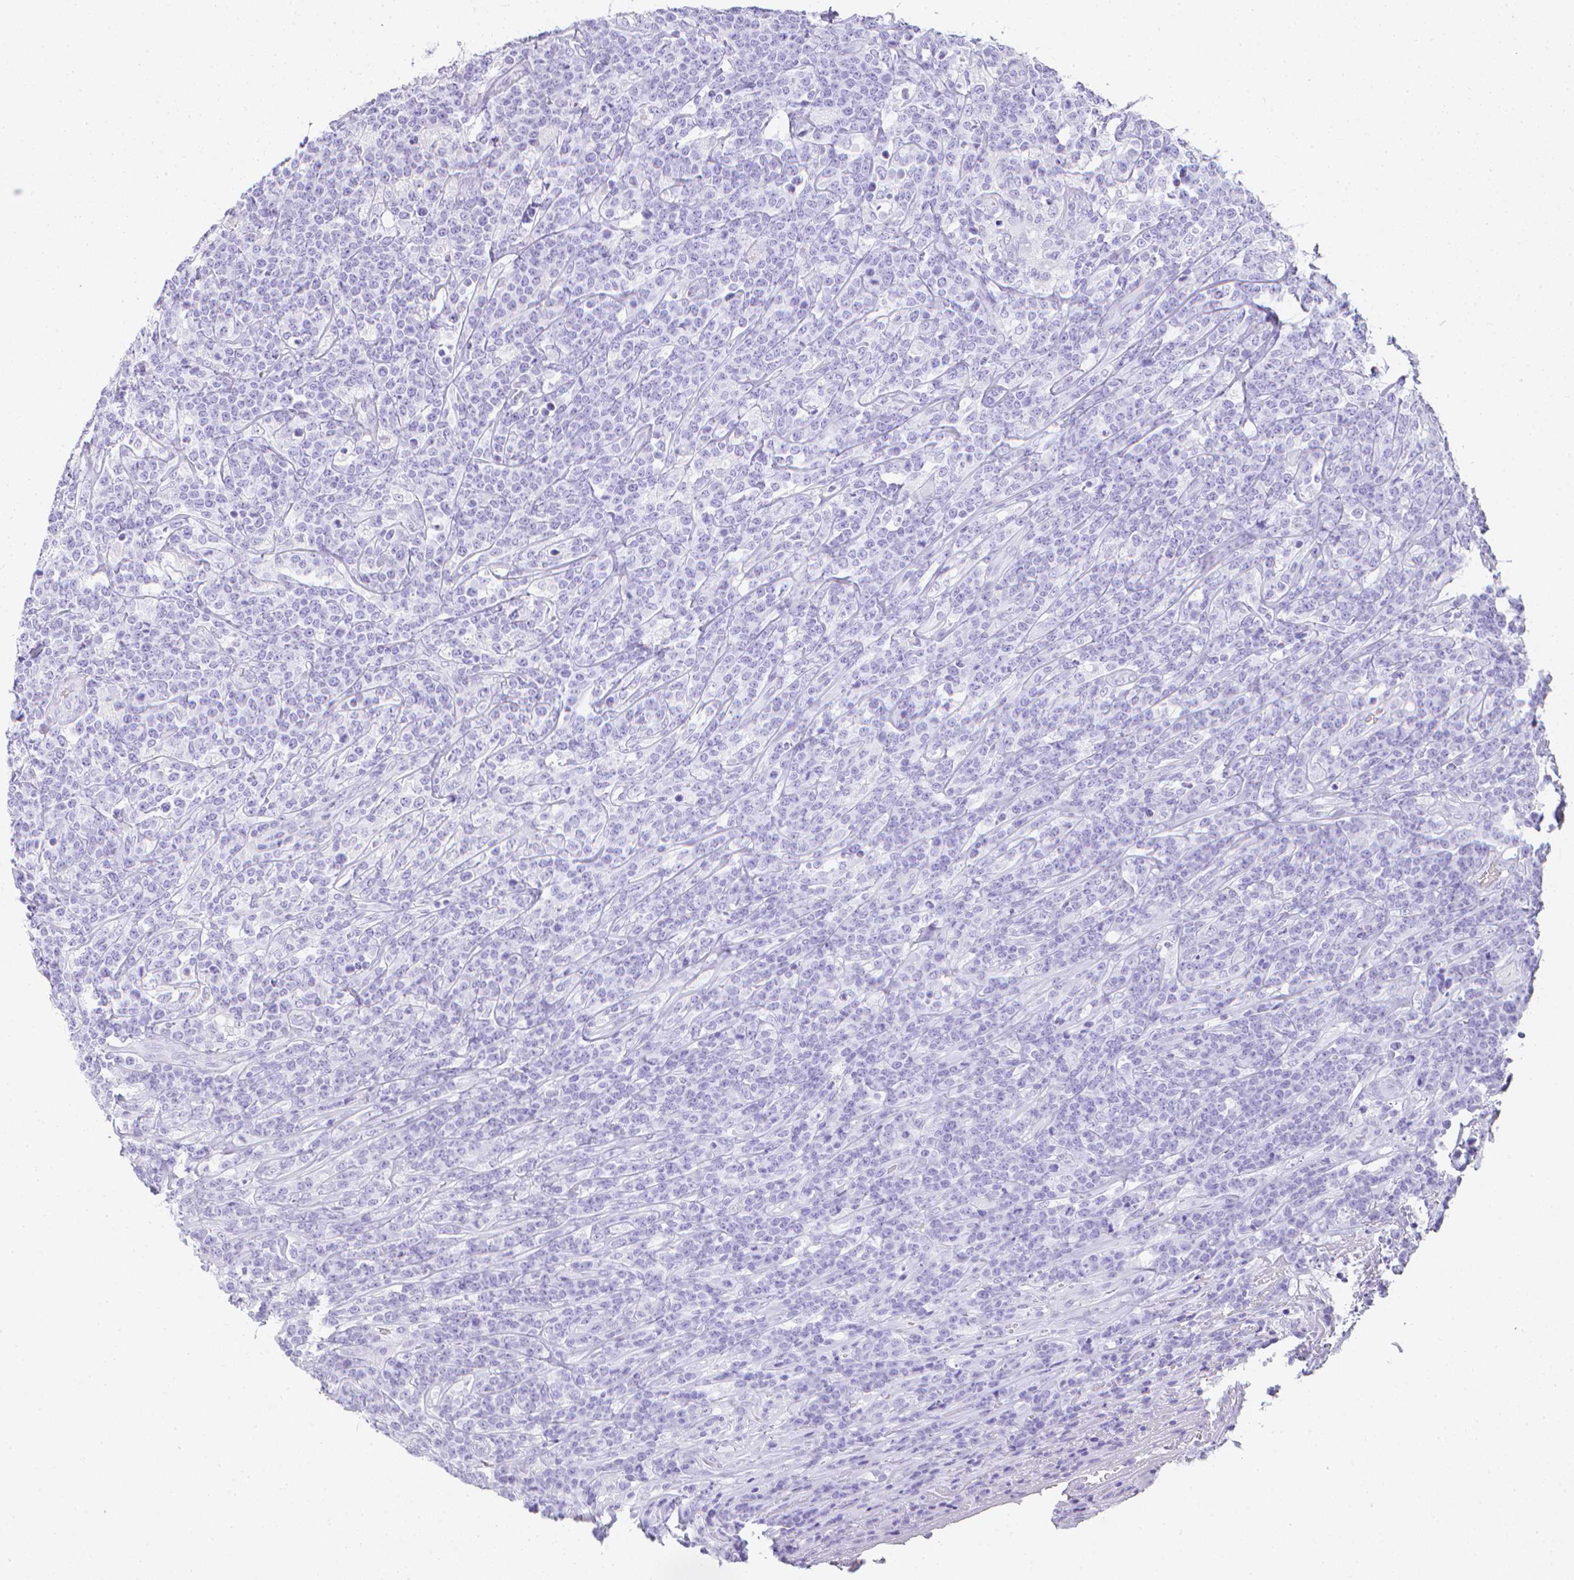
{"staining": {"intensity": "negative", "quantity": "none", "location": "none"}, "tissue": "lymphoma", "cell_type": "Tumor cells", "image_type": "cancer", "snomed": [{"axis": "morphology", "description": "Malignant lymphoma, non-Hodgkin's type, High grade"}, {"axis": "topography", "description": "Small intestine"}], "caption": "Micrograph shows no significant protein staining in tumor cells of high-grade malignant lymphoma, non-Hodgkin's type.", "gene": "LGALS4", "patient": {"sex": "male", "age": 8}}